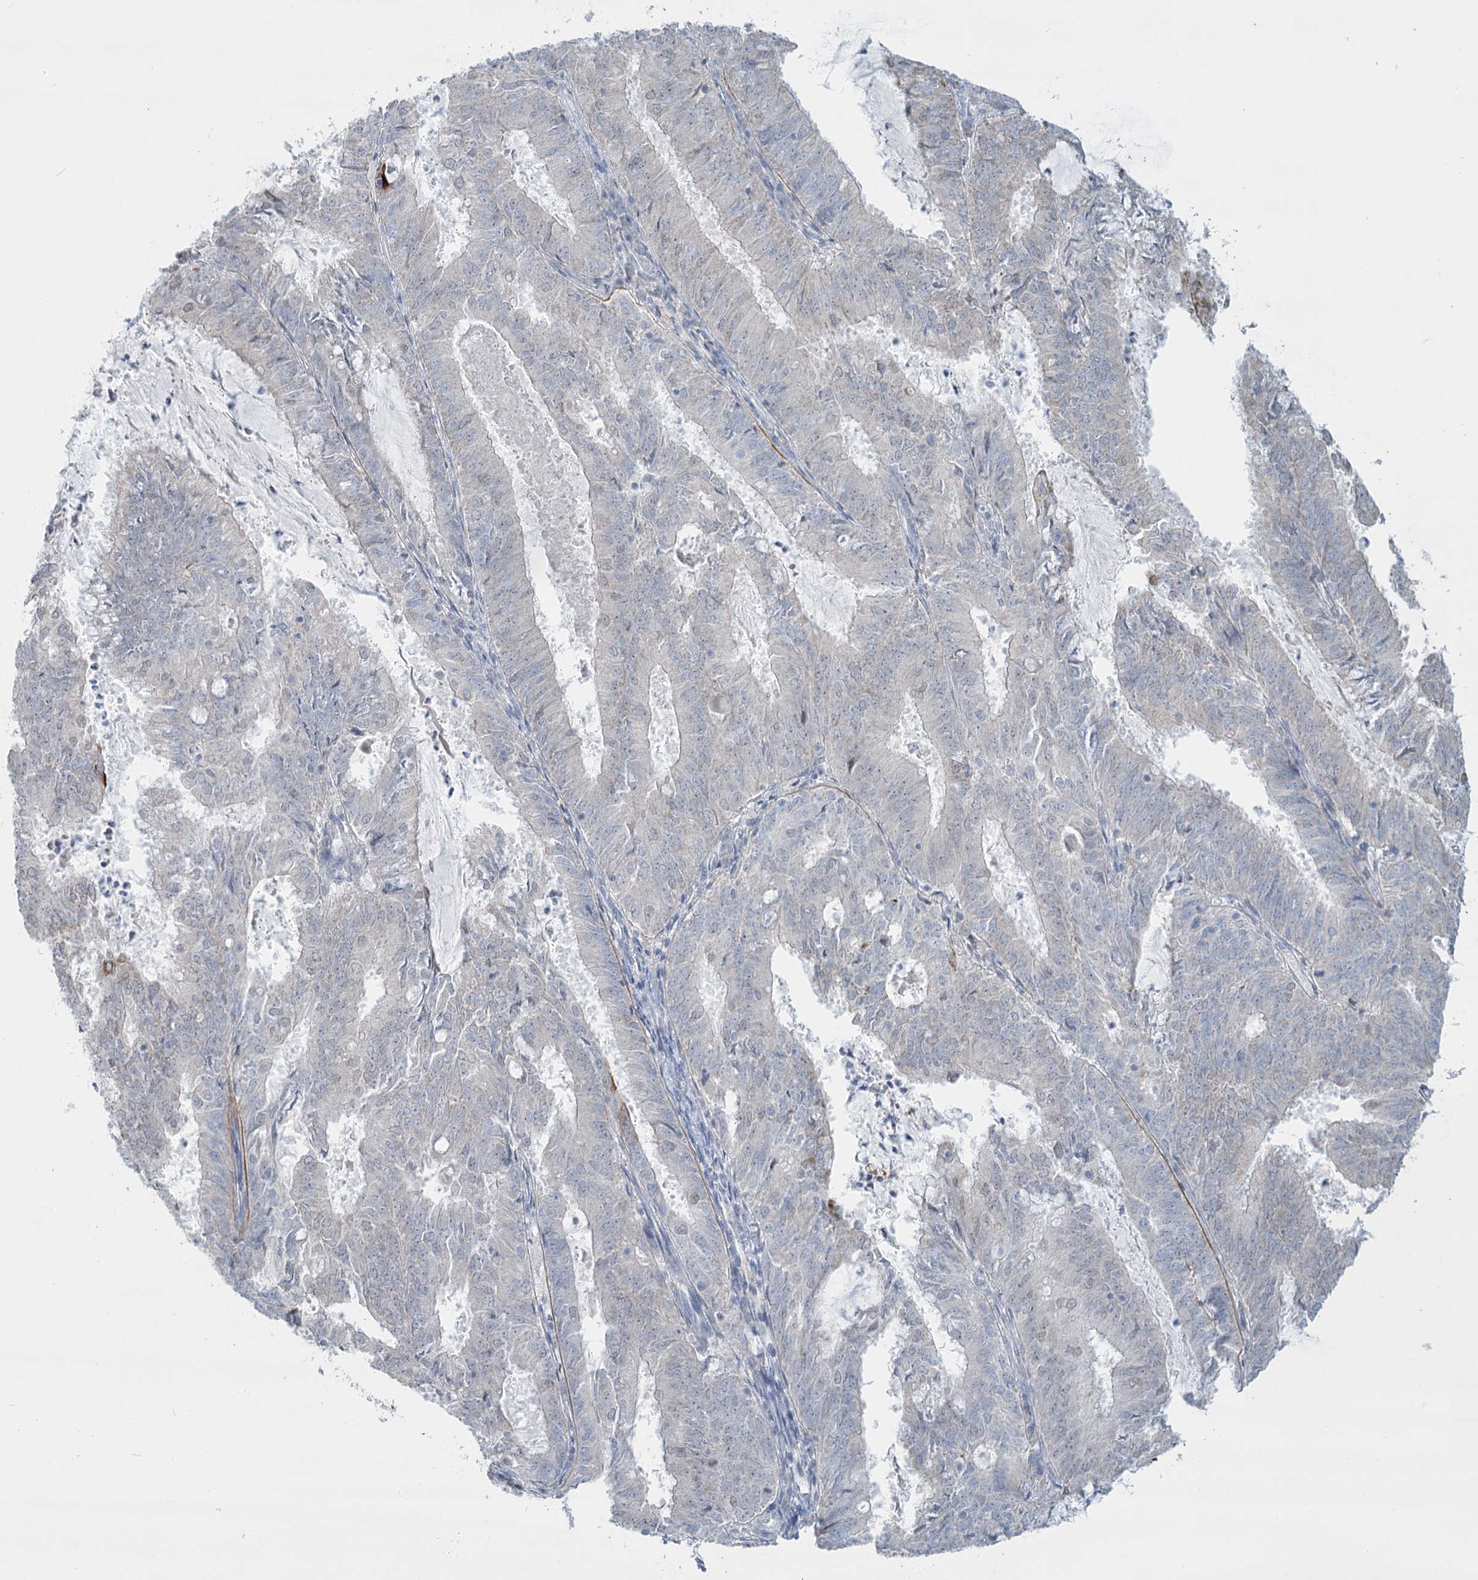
{"staining": {"intensity": "negative", "quantity": "none", "location": "none"}, "tissue": "endometrial cancer", "cell_type": "Tumor cells", "image_type": "cancer", "snomed": [{"axis": "morphology", "description": "Adenocarcinoma, NOS"}, {"axis": "topography", "description": "Endometrium"}], "caption": "DAB (3,3'-diaminobenzidine) immunohistochemical staining of human adenocarcinoma (endometrial) reveals no significant expression in tumor cells.", "gene": "ABITRAM", "patient": {"sex": "female", "age": 57}}